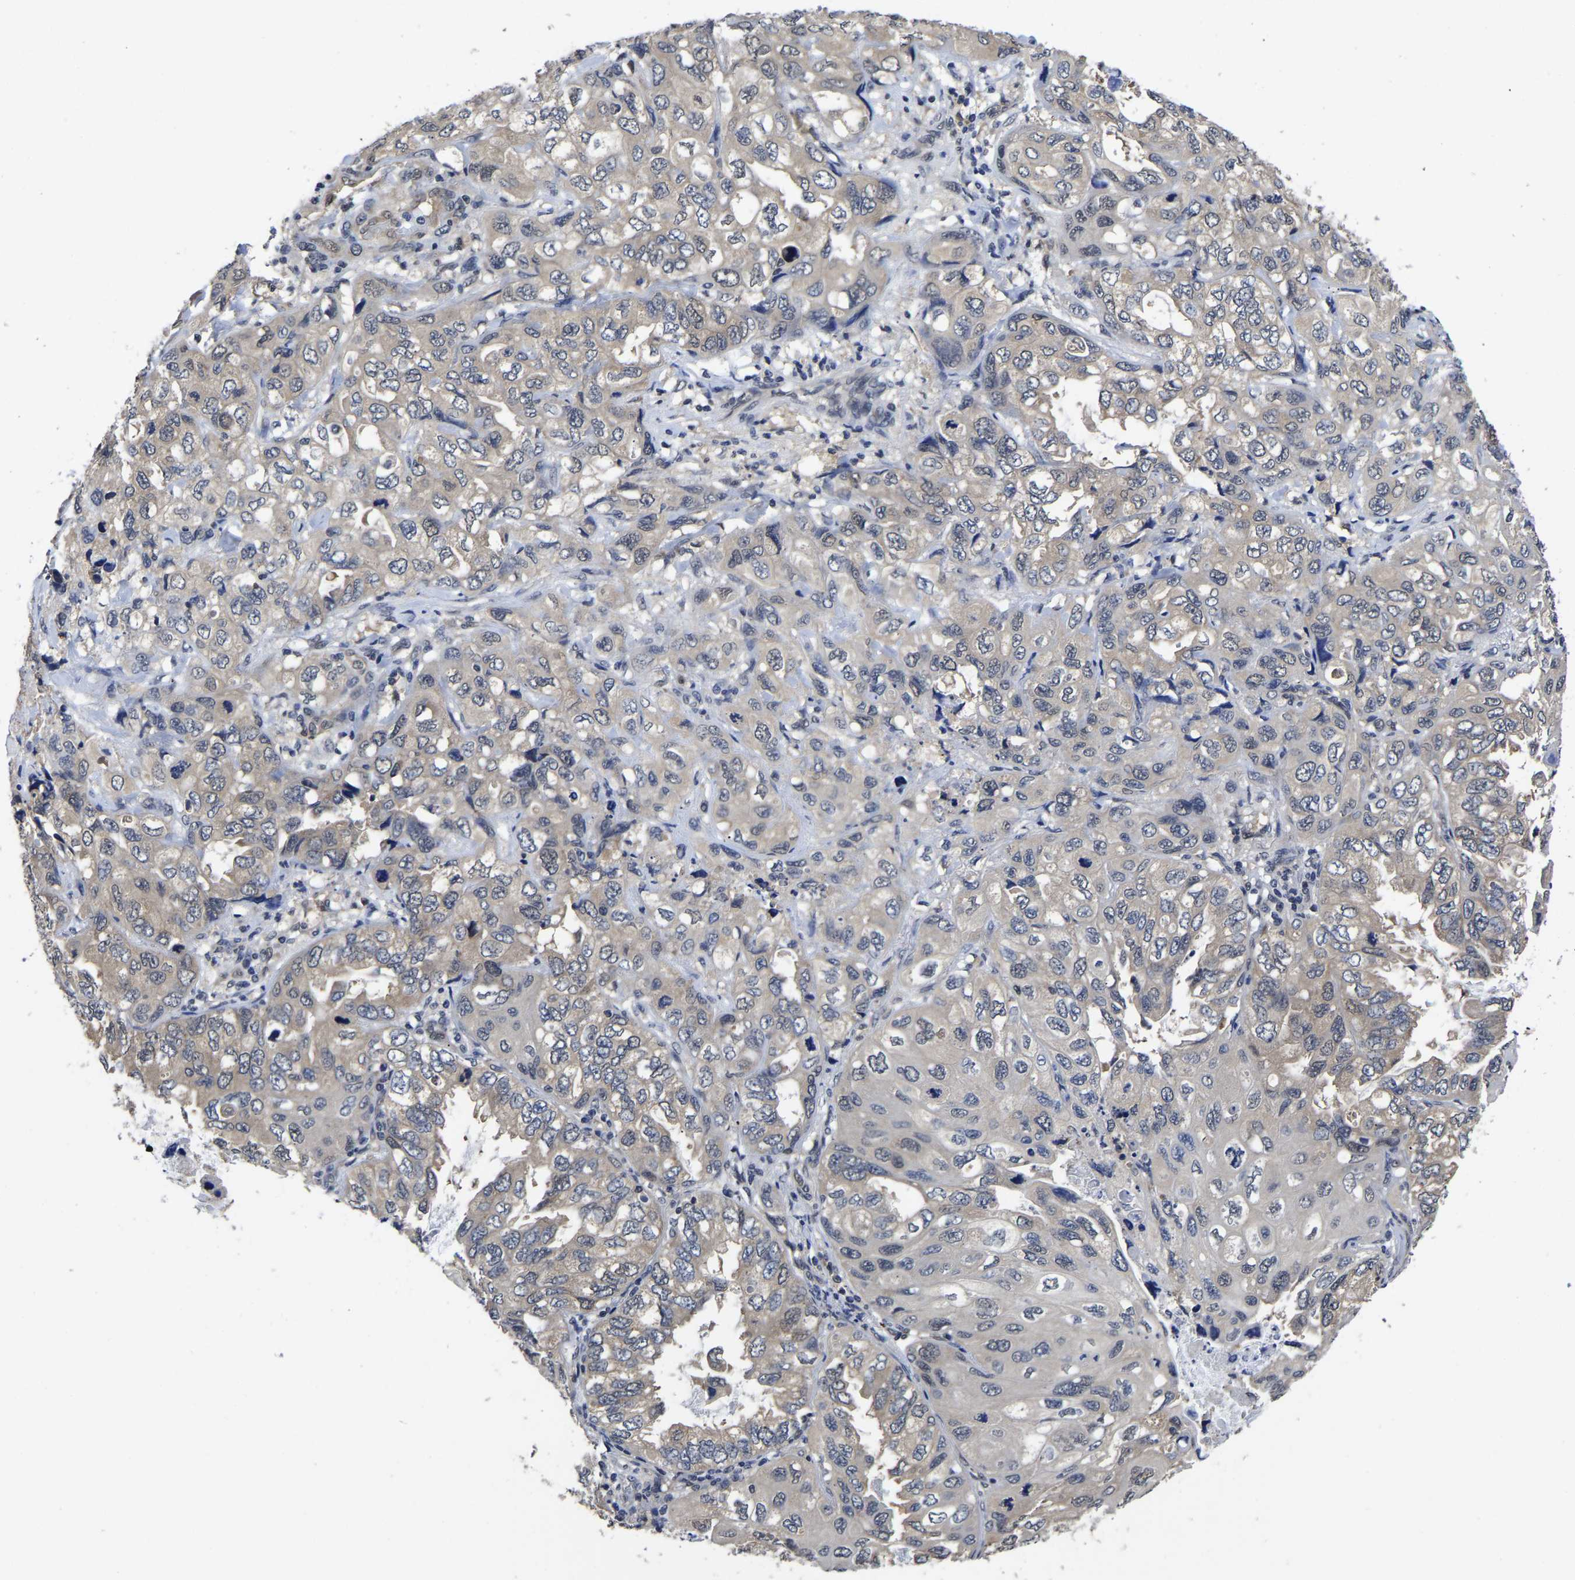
{"staining": {"intensity": "weak", "quantity": ">75%", "location": "cytoplasmic/membranous,nuclear"}, "tissue": "lung cancer", "cell_type": "Tumor cells", "image_type": "cancer", "snomed": [{"axis": "morphology", "description": "Squamous cell carcinoma, NOS"}, {"axis": "topography", "description": "Lung"}], "caption": "The immunohistochemical stain labels weak cytoplasmic/membranous and nuclear positivity in tumor cells of lung cancer tissue.", "gene": "MCOLN2", "patient": {"sex": "female", "age": 73}}